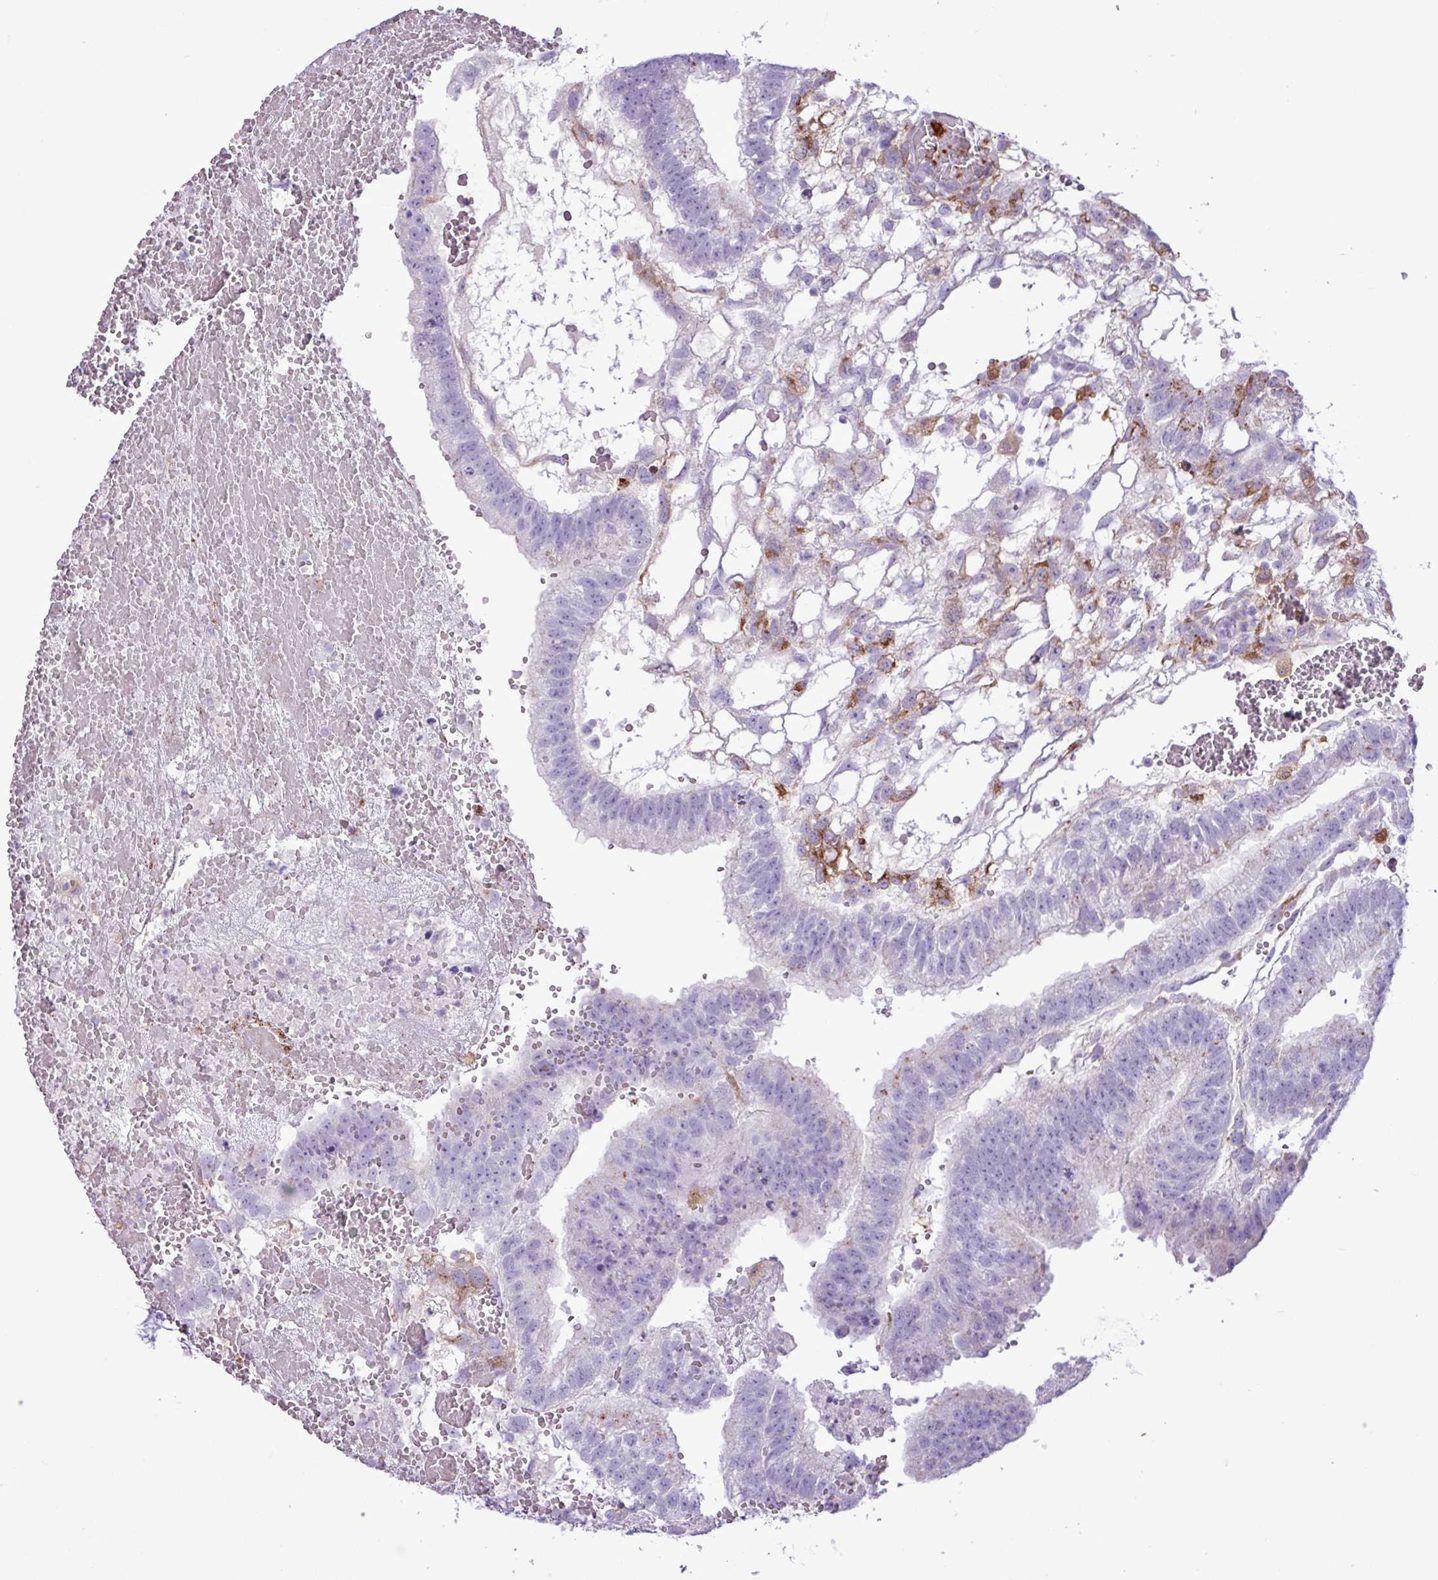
{"staining": {"intensity": "negative", "quantity": "none", "location": "none"}, "tissue": "testis cancer", "cell_type": "Tumor cells", "image_type": "cancer", "snomed": [{"axis": "morphology", "description": "Normal tissue, NOS"}, {"axis": "morphology", "description": "Carcinoma, Embryonal, NOS"}, {"axis": "topography", "description": "Testis"}], "caption": "There is no significant expression in tumor cells of testis cancer (embryonal carcinoma).", "gene": "TMEM200C", "patient": {"sex": "male", "age": 32}}